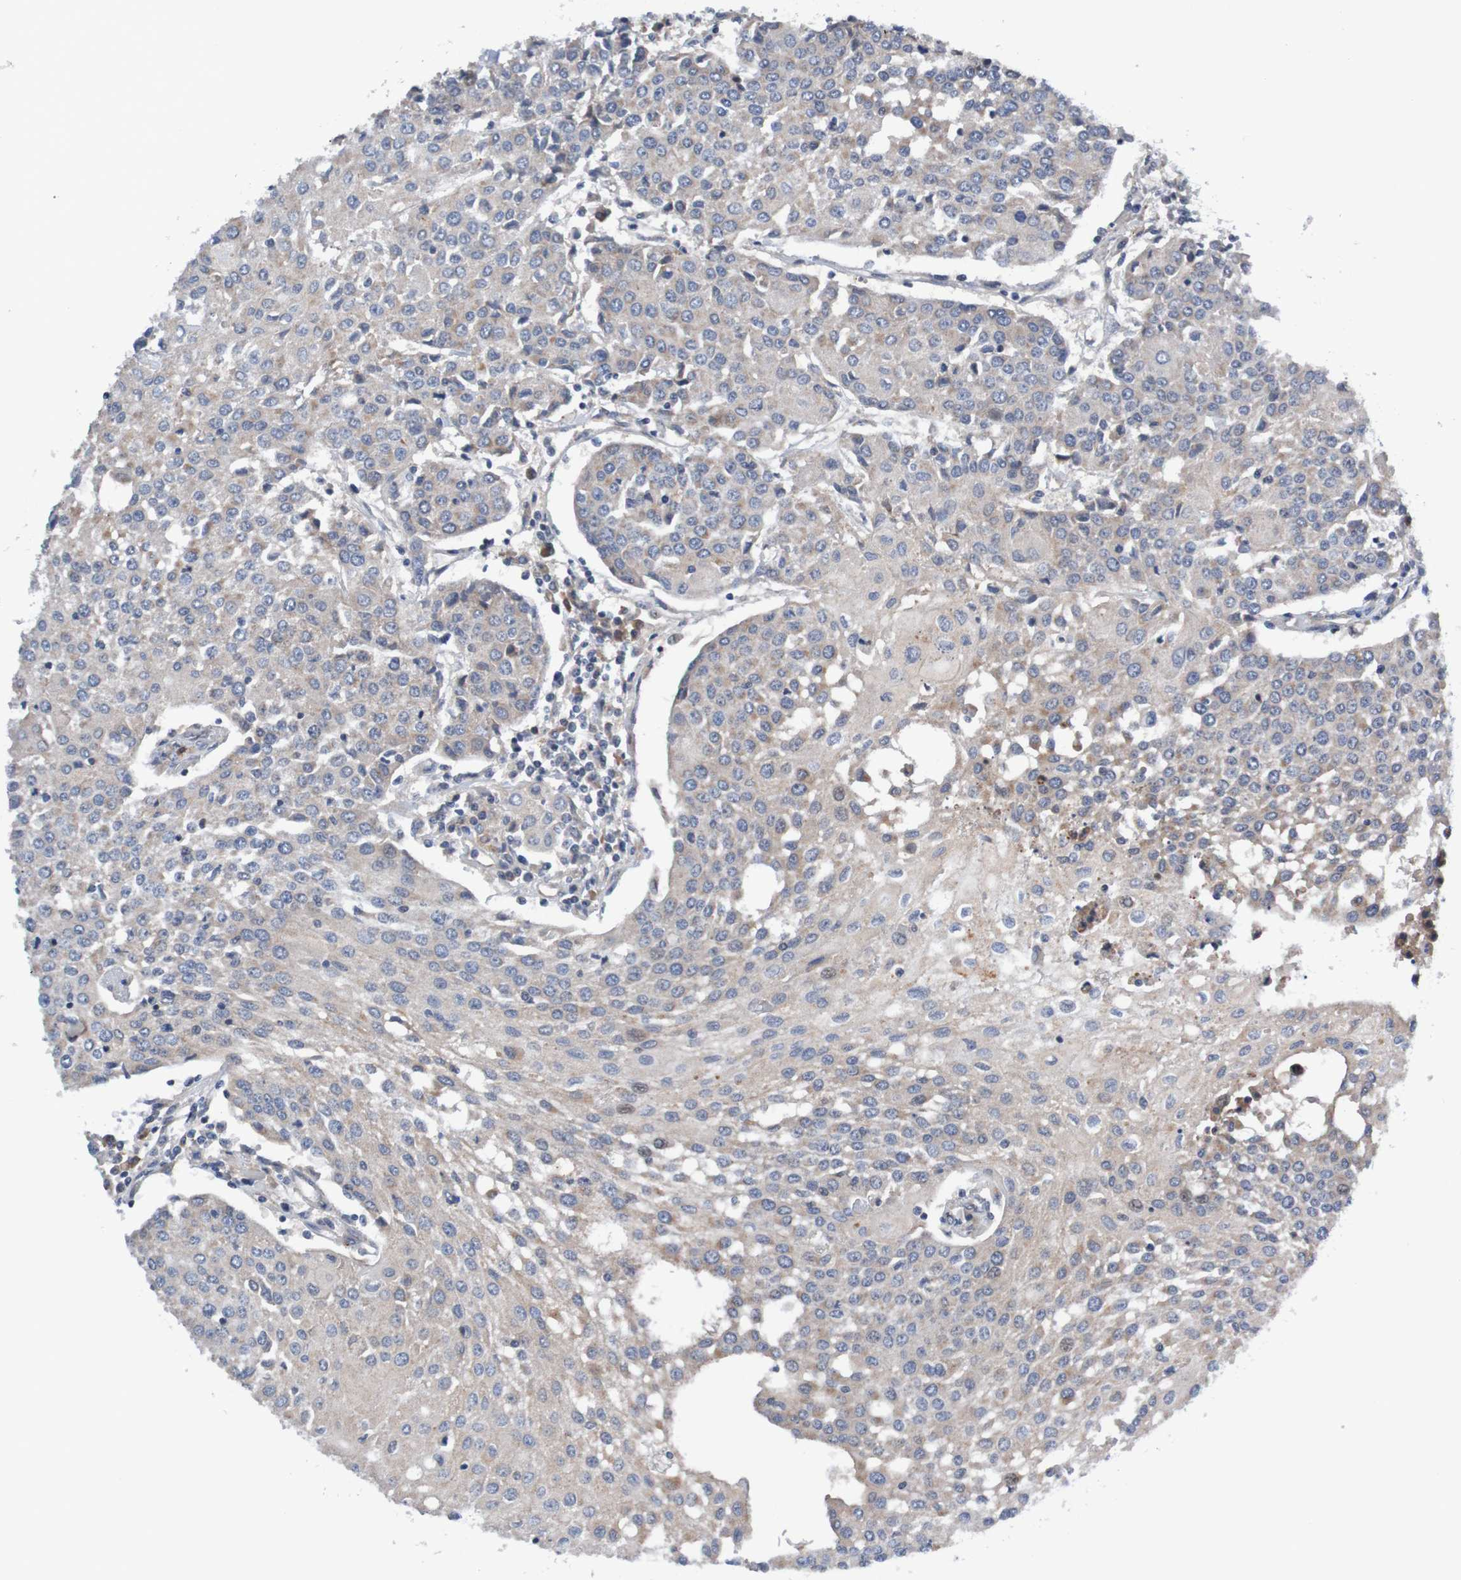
{"staining": {"intensity": "weak", "quantity": "<25%", "location": "cytoplasmic/membranous"}, "tissue": "urothelial cancer", "cell_type": "Tumor cells", "image_type": "cancer", "snomed": [{"axis": "morphology", "description": "Urothelial carcinoma, High grade"}, {"axis": "topography", "description": "Urinary bladder"}], "caption": "The photomicrograph shows no staining of tumor cells in urothelial carcinoma (high-grade). The staining is performed using DAB (3,3'-diaminobenzidine) brown chromogen with nuclei counter-stained in using hematoxylin.", "gene": "CPED1", "patient": {"sex": "female", "age": 85}}